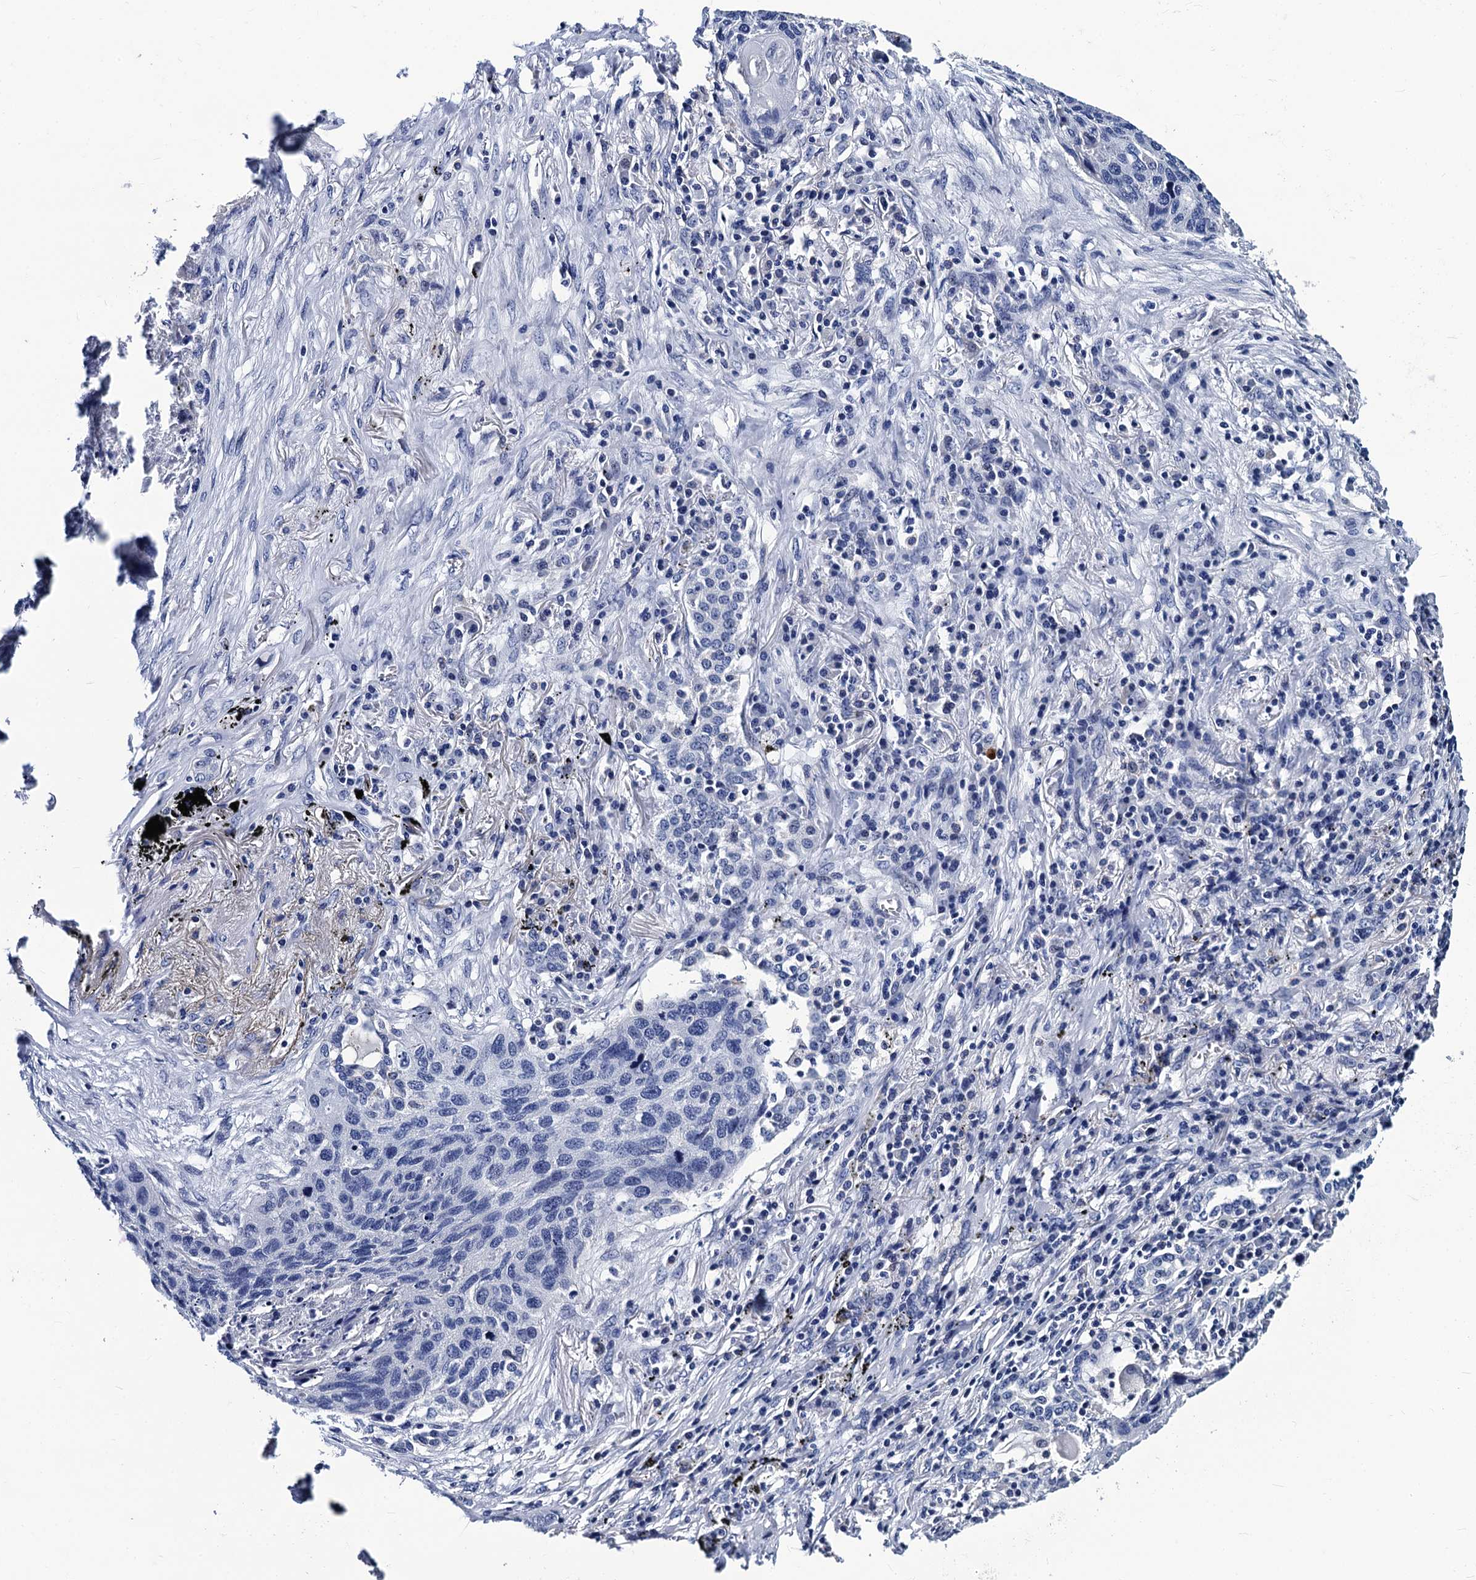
{"staining": {"intensity": "negative", "quantity": "none", "location": "none"}, "tissue": "lung cancer", "cell_type": "Tumor cells", "image_type": "cancer", "snomed": [{"axis": "morphology", "description": "Squamous cell carcinoma, NOS"}, {"axis": "topography", "description": "Lung"}], "caption": "There is no significant expression in tumor cells of lung cancer (squamous cell carcinoma).", "gene": "LRRC30", "patient": {"sex": "female", "age": 63}}